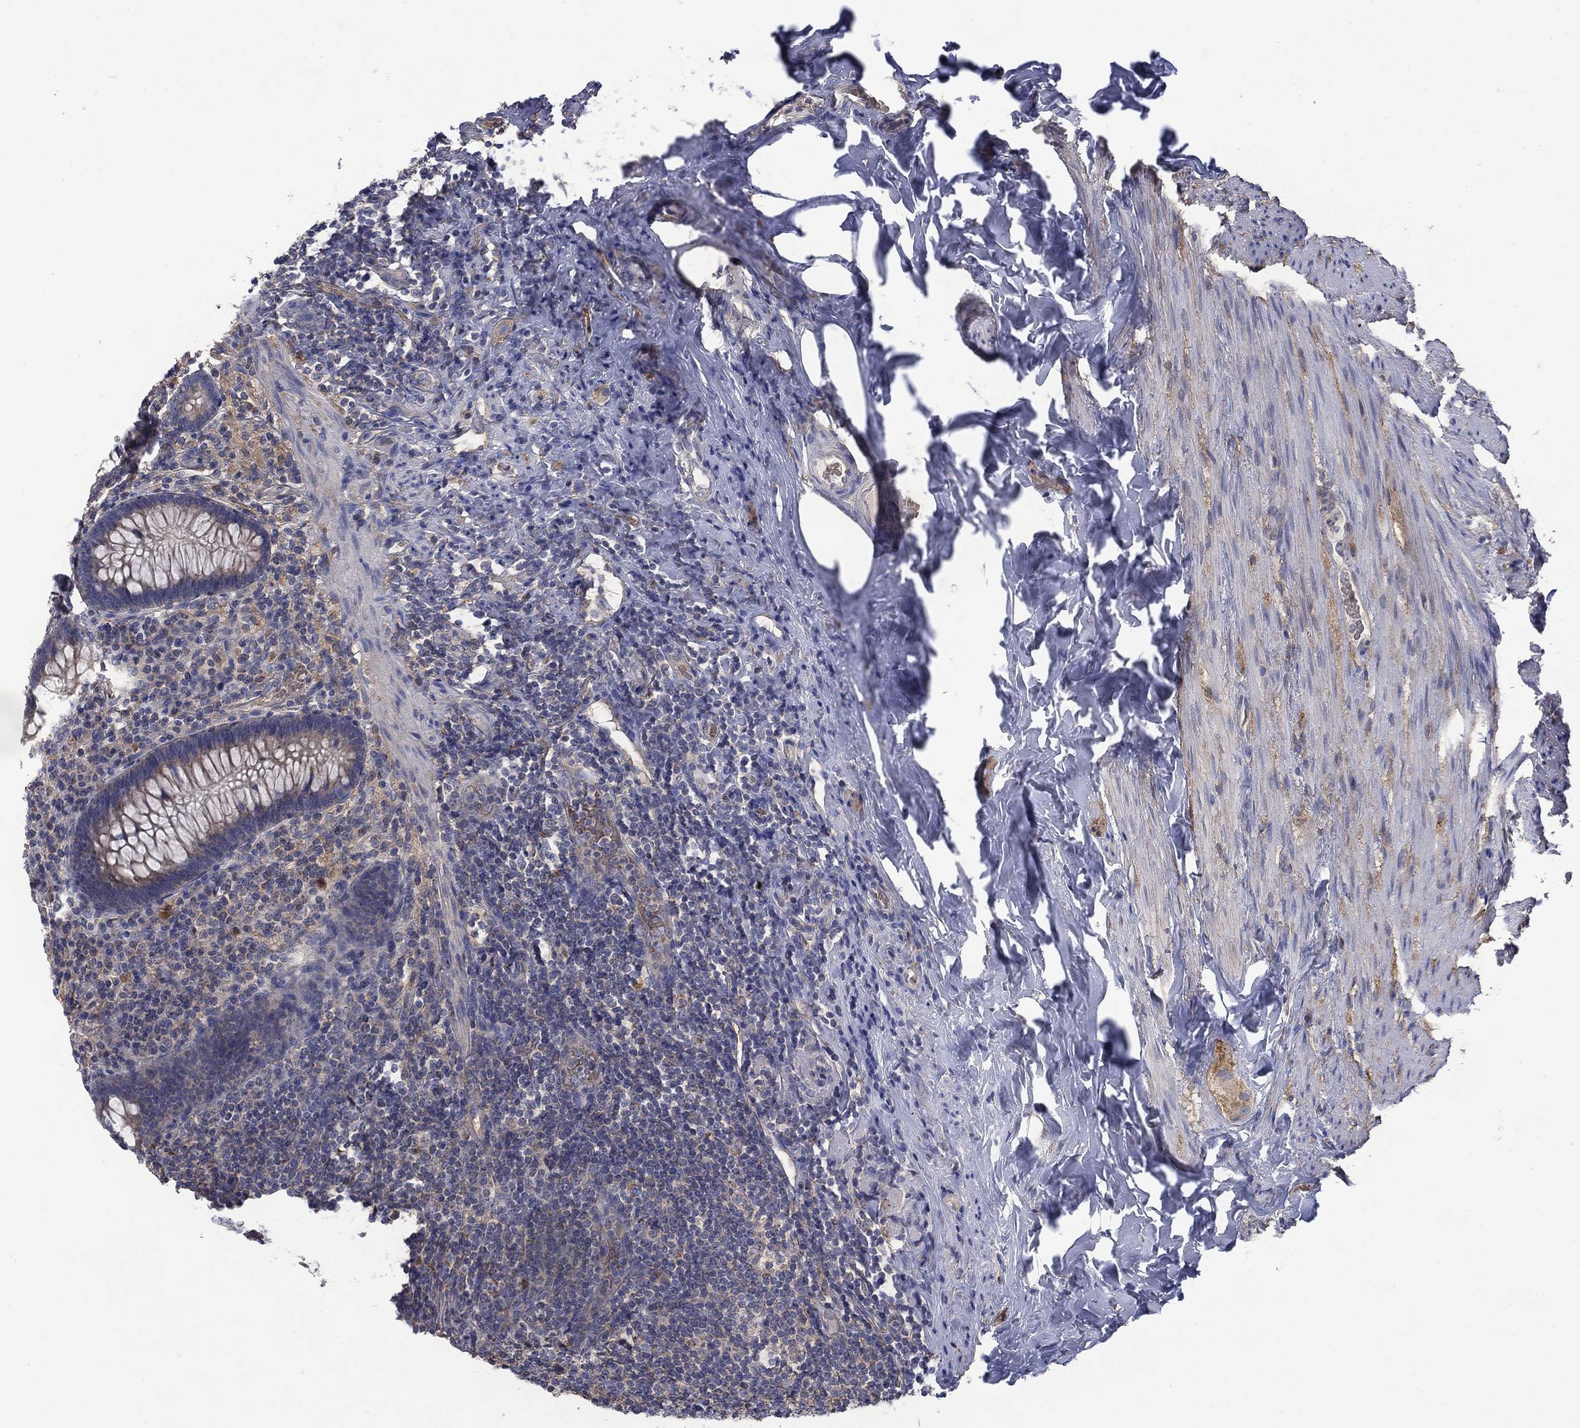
{"staining": {"intensity": "weak", "quantity": "<25%", "location": "cytoplasmic/membranous"}, "tissue": "appendix", "cell_type": "Glandular cells", "image_type": "normal", "snomed": [{"axis": "morphology", "description": "Normal tissue, NOS"}, {"axis": "topography", "description": "Appendix"}], "caption": "Immunohistochemistry (IHC) micrograph of normal appendix stained for a protein (brown), which demonstrates no expression in glandular cells. The staining was performed using DAB to visualize the protein expression in brown, while the nuclei were stained in blue with hematoxylin (Magnification: 20x).", "gene": "HSPA12A", "patient": {"sex": "male", "age": 47}}